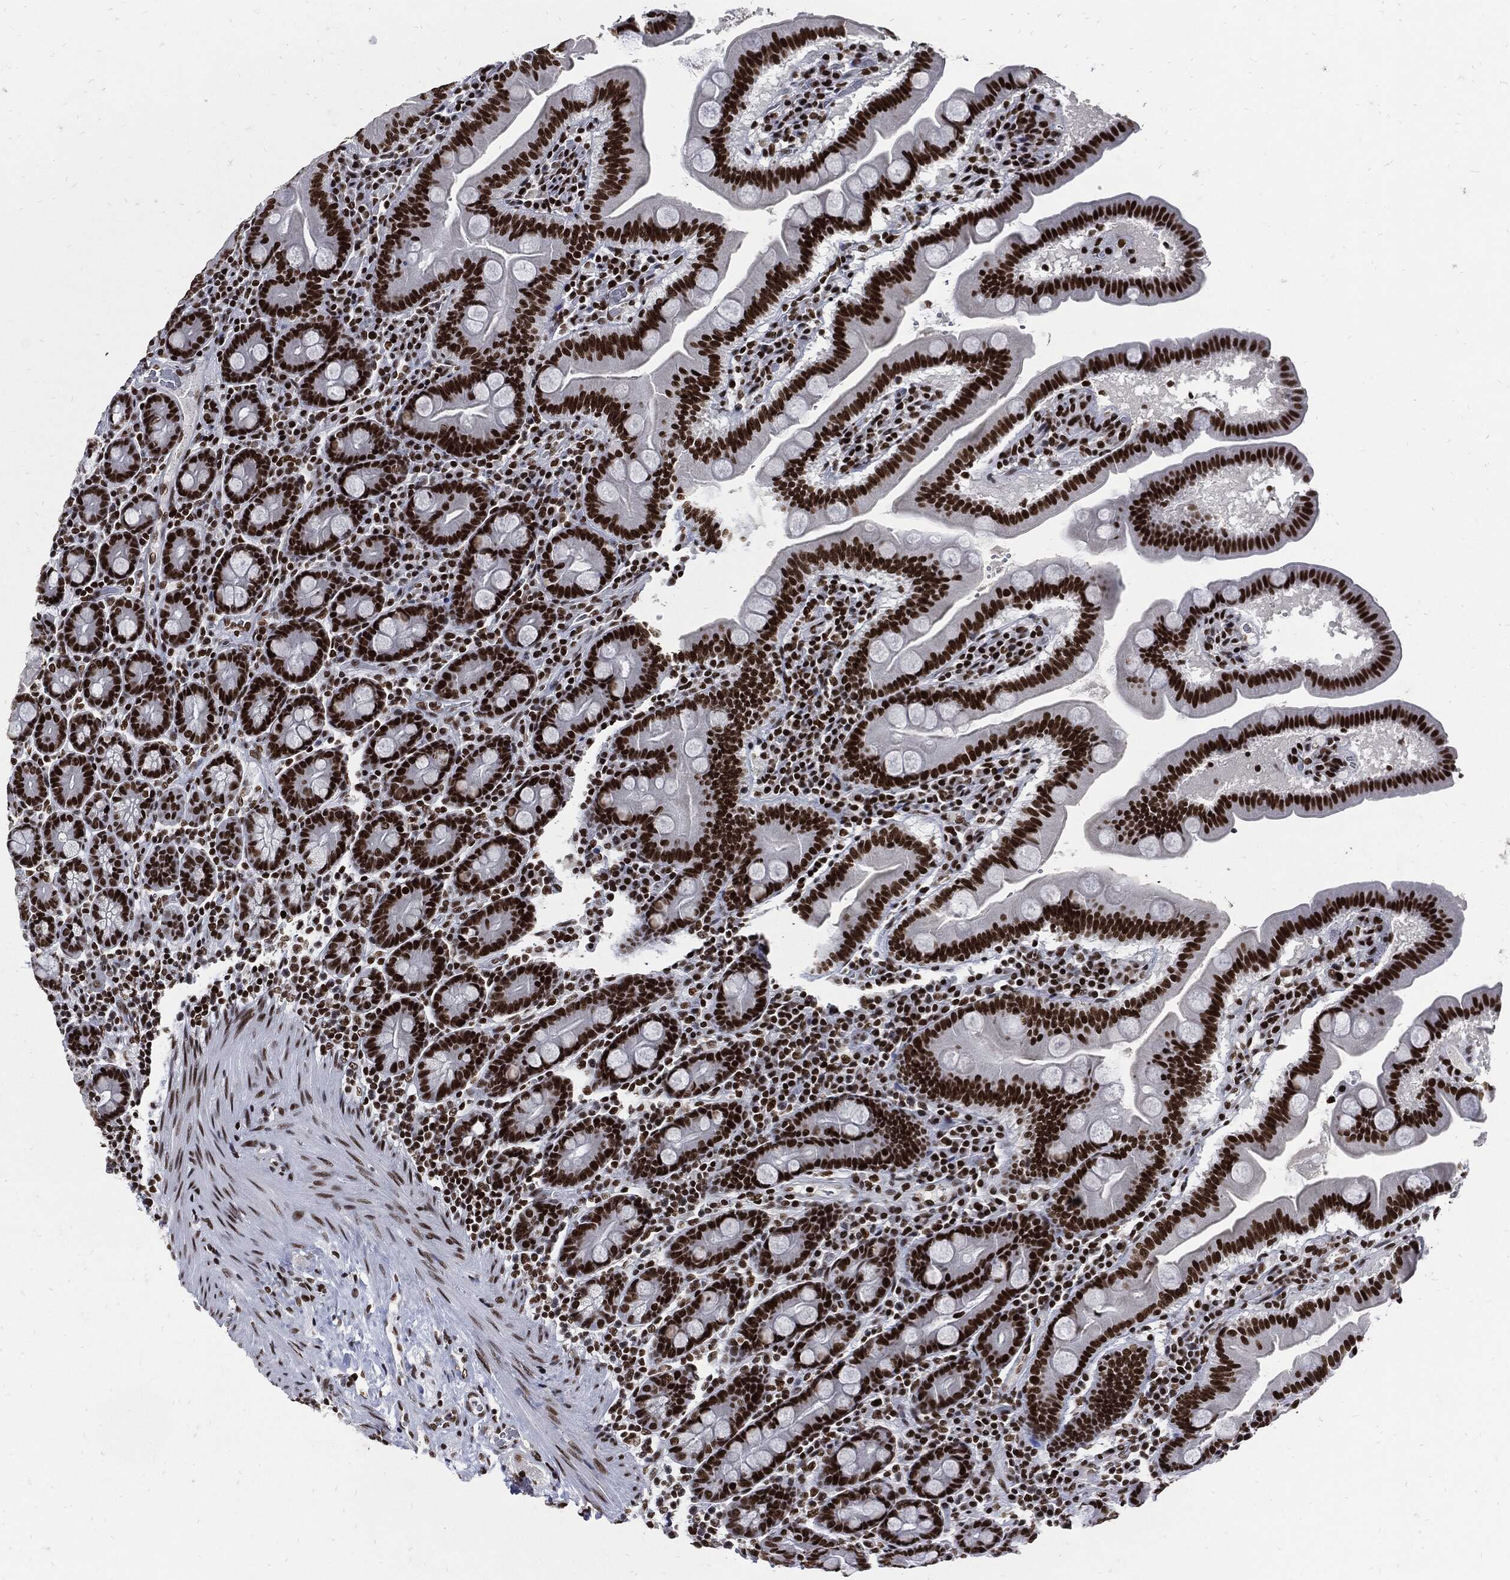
{"staining": {"intensity": "strong", "quantity": ">75%", "location": "nuclear"}, "tissue": "duodenum", "cell_type": "Glandular cells", "image_type": "normal", "snomed": [{"axis": "morphology", "description": "Normal tissue, NOS"}, {"axis": "topography", "description": "Duodenum"}], "caption": "A histopathology image showing strong nuclear positivity in approximately >75% of glandular cells in normal duodenum, as visualized by brown immunohistochemical staining.", "gene": "TERF2", "patient": {"sex": "male", "age": 59}}